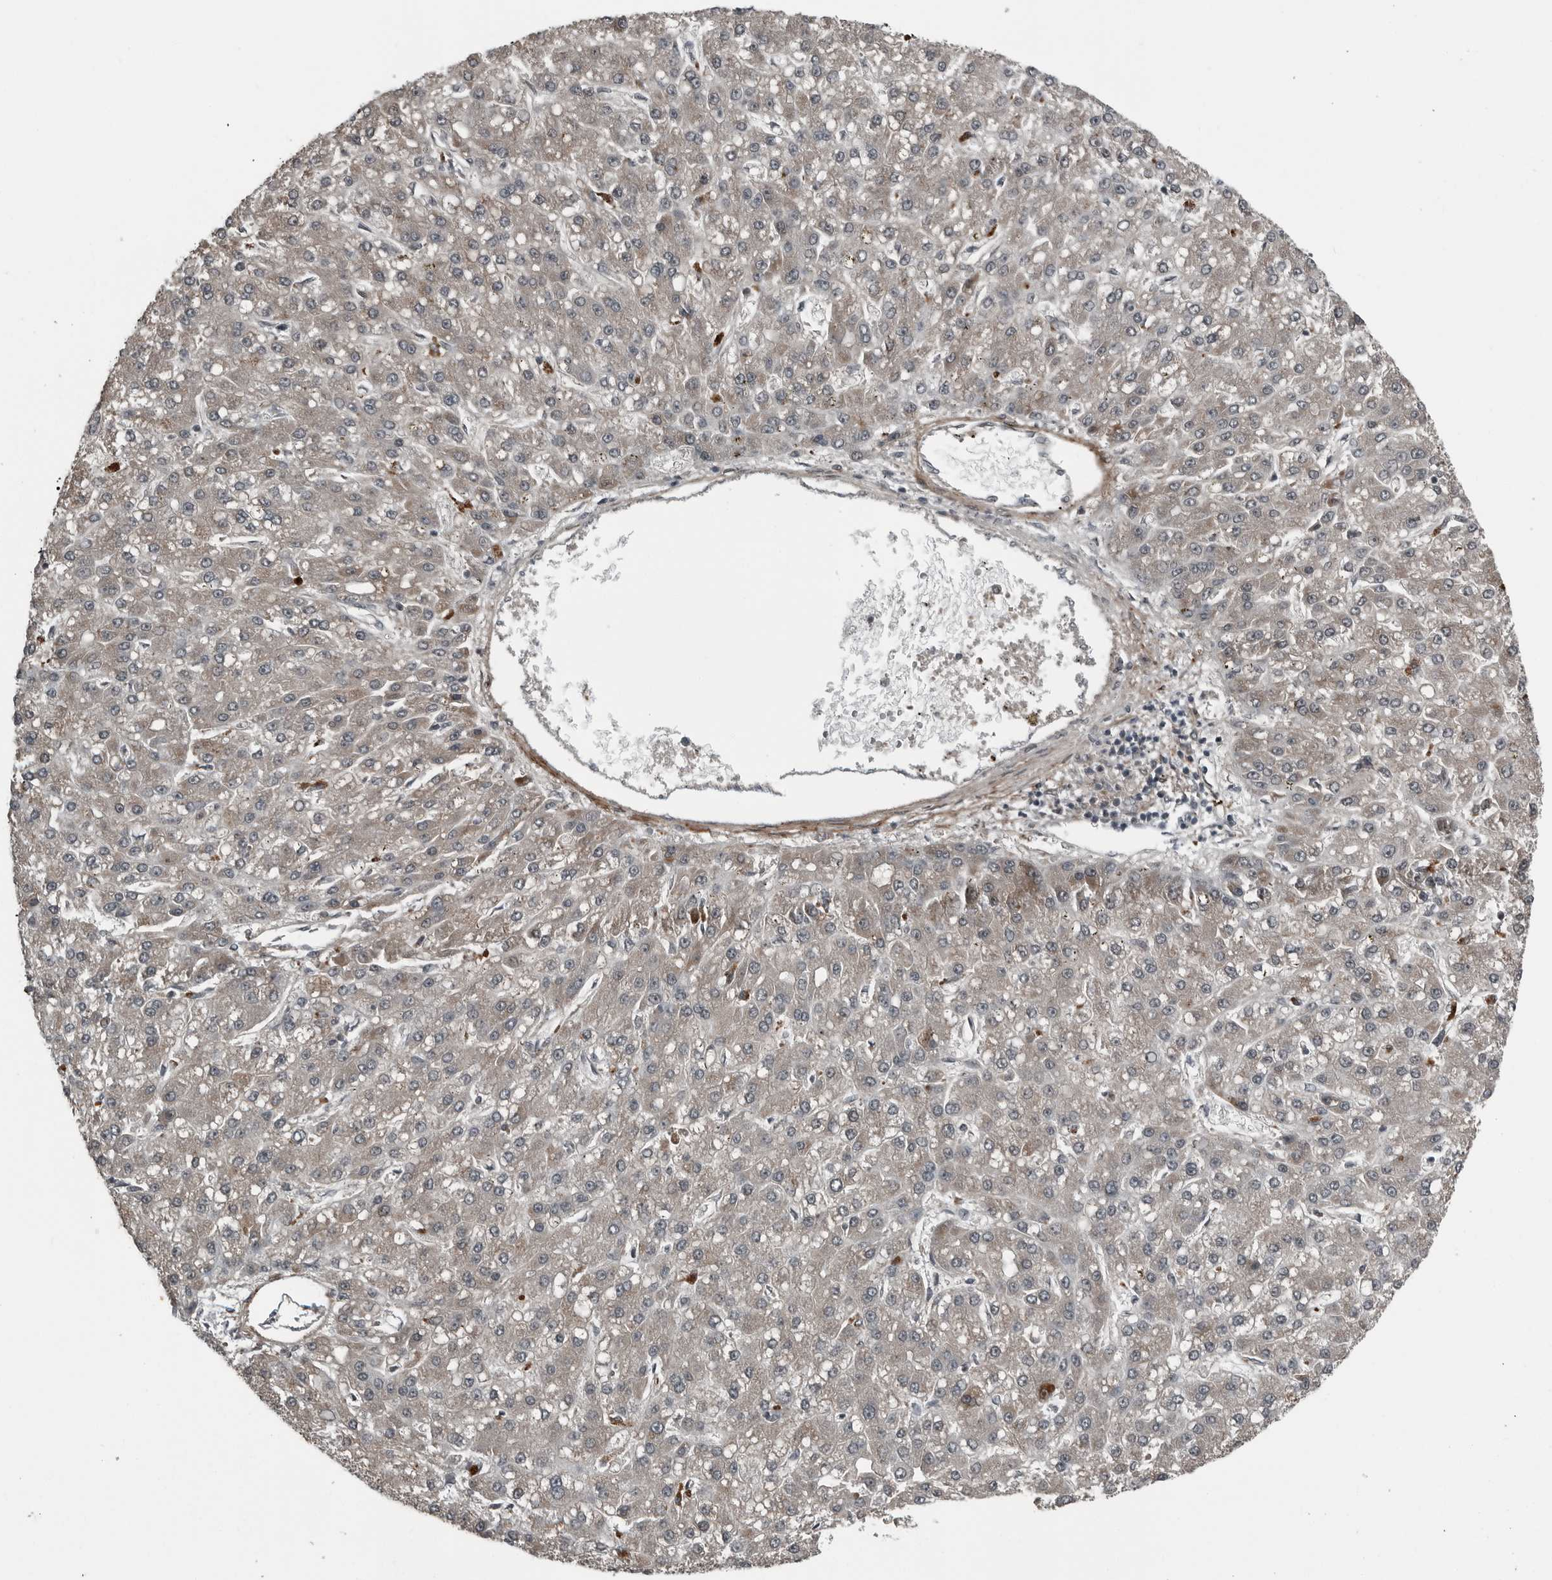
{"staining": {"intensity": "weak", "quantity": ">75%", "location": "cytoplasmic/membranous"}, "tissue": "liver cancer", "cell_type": "Tumor cells", "image_type": "cancer", "snomed": [{"axis": "morphology", "description": "Carcinoma, Hepatocellular, NOS"}, {"axis": "topography", "description": "Liver"}], "caption": "Protein staining of liver cancer (hepatocellular carcinoma) tissue exhibits weak cytoplasmic/membranous staining in approximately >75% of tumor cells.", "gene": "GAK", "patient": {"sex": "male", "age": 67}}